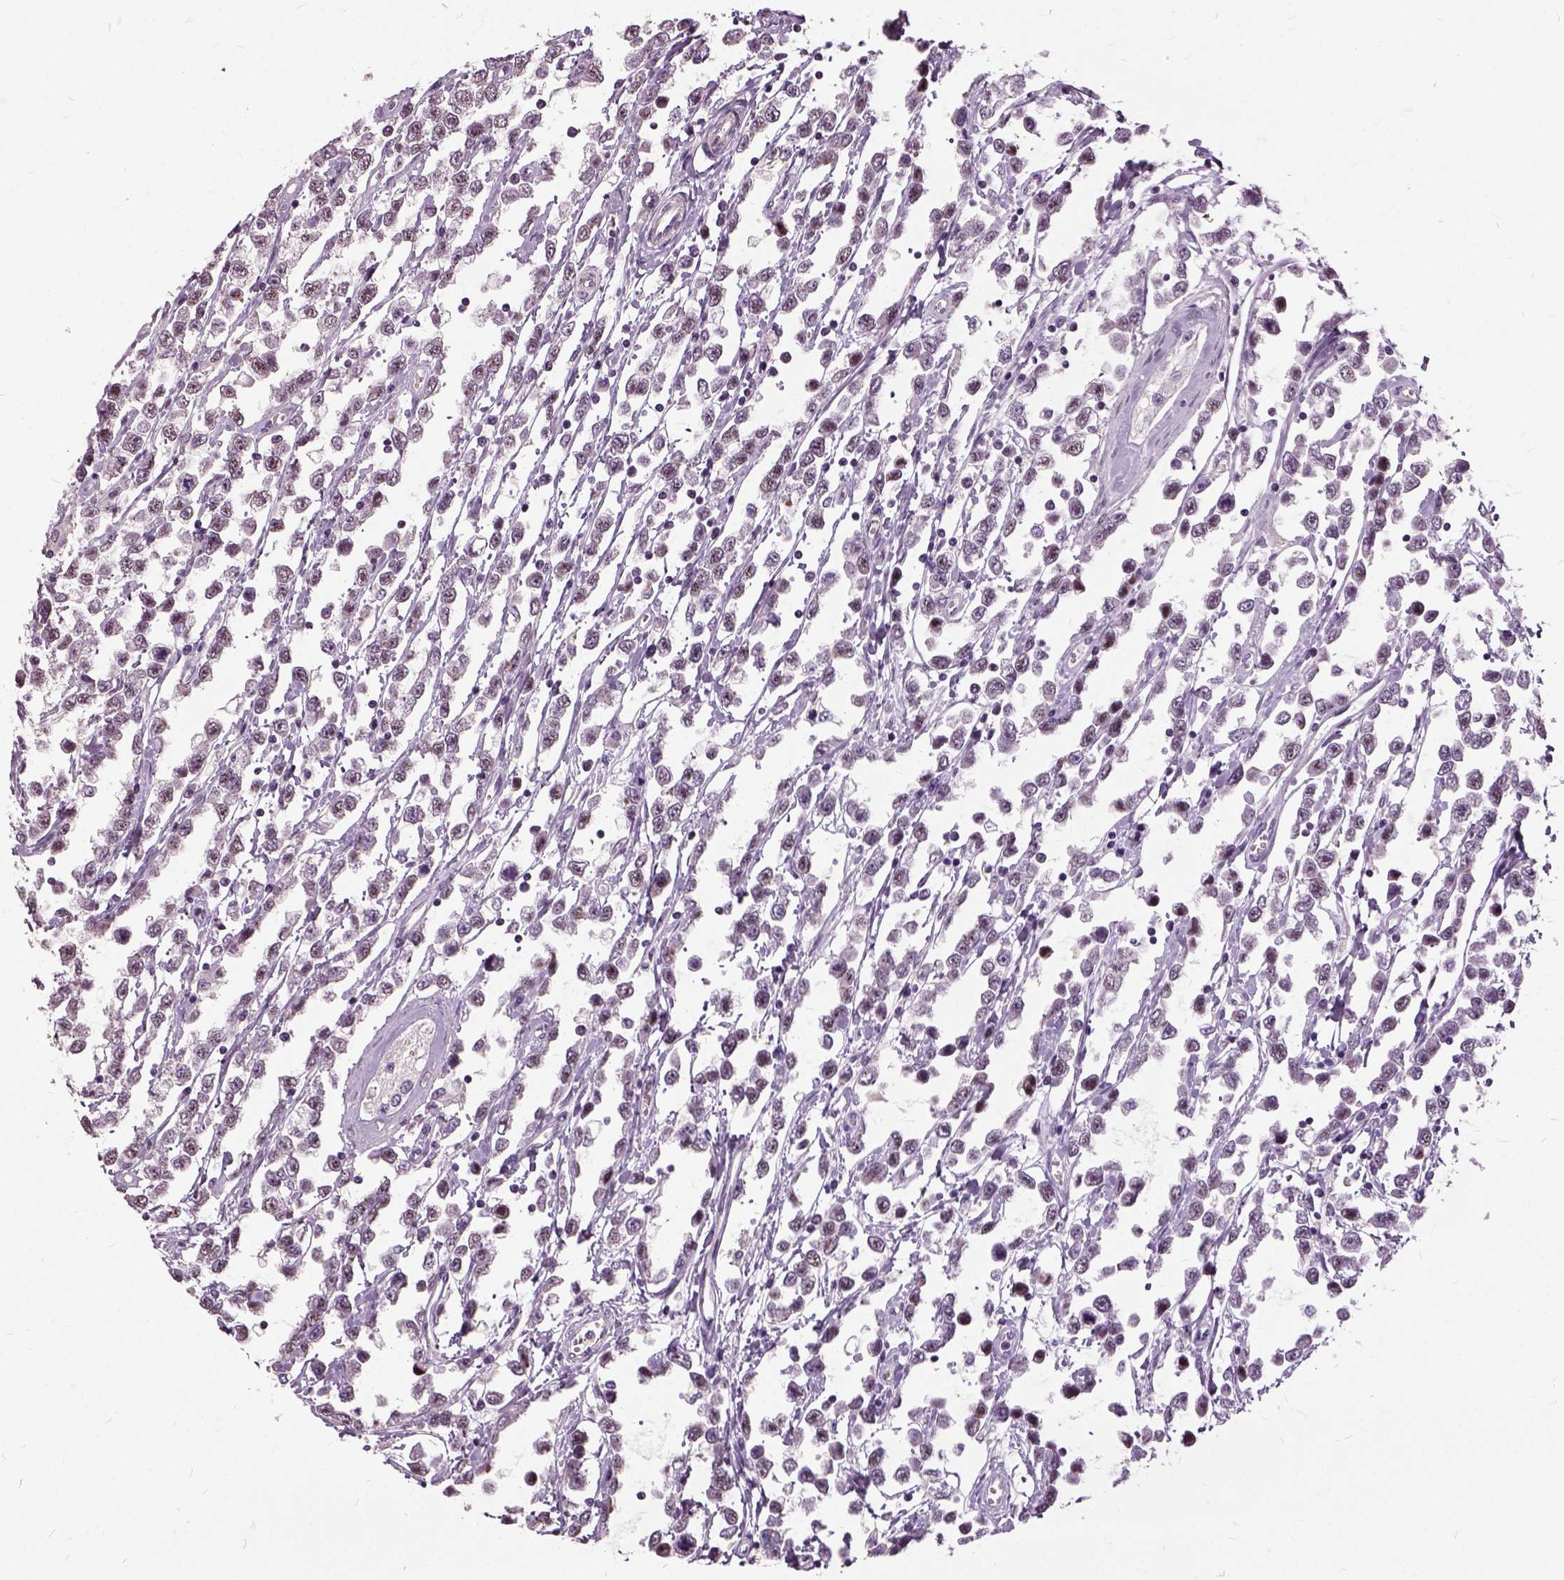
{"staining": {"intensity": "negative", "quantity": "none", "location": "none"}, "tissue": "testis cancer", "cell_type": "Tumor cells", "image_type": "cancer", "snomed": [{"axis": "morphology", "description": "Seminoma, NOS"}, {"axis": "topography", "description": "Testis"}], "caption": "High power microscopy photomicrograph of an immunohistochemistry image of testis cancer (seminoma), revealing no significant positivity in tumor cells. (DAB (3,3'-diaminobenzidine) immunohistochemistry visualized using brightfield microscopy, high magnification).", "gene": "ILRUN", "patient": {"sex": "male", "age": 34}}